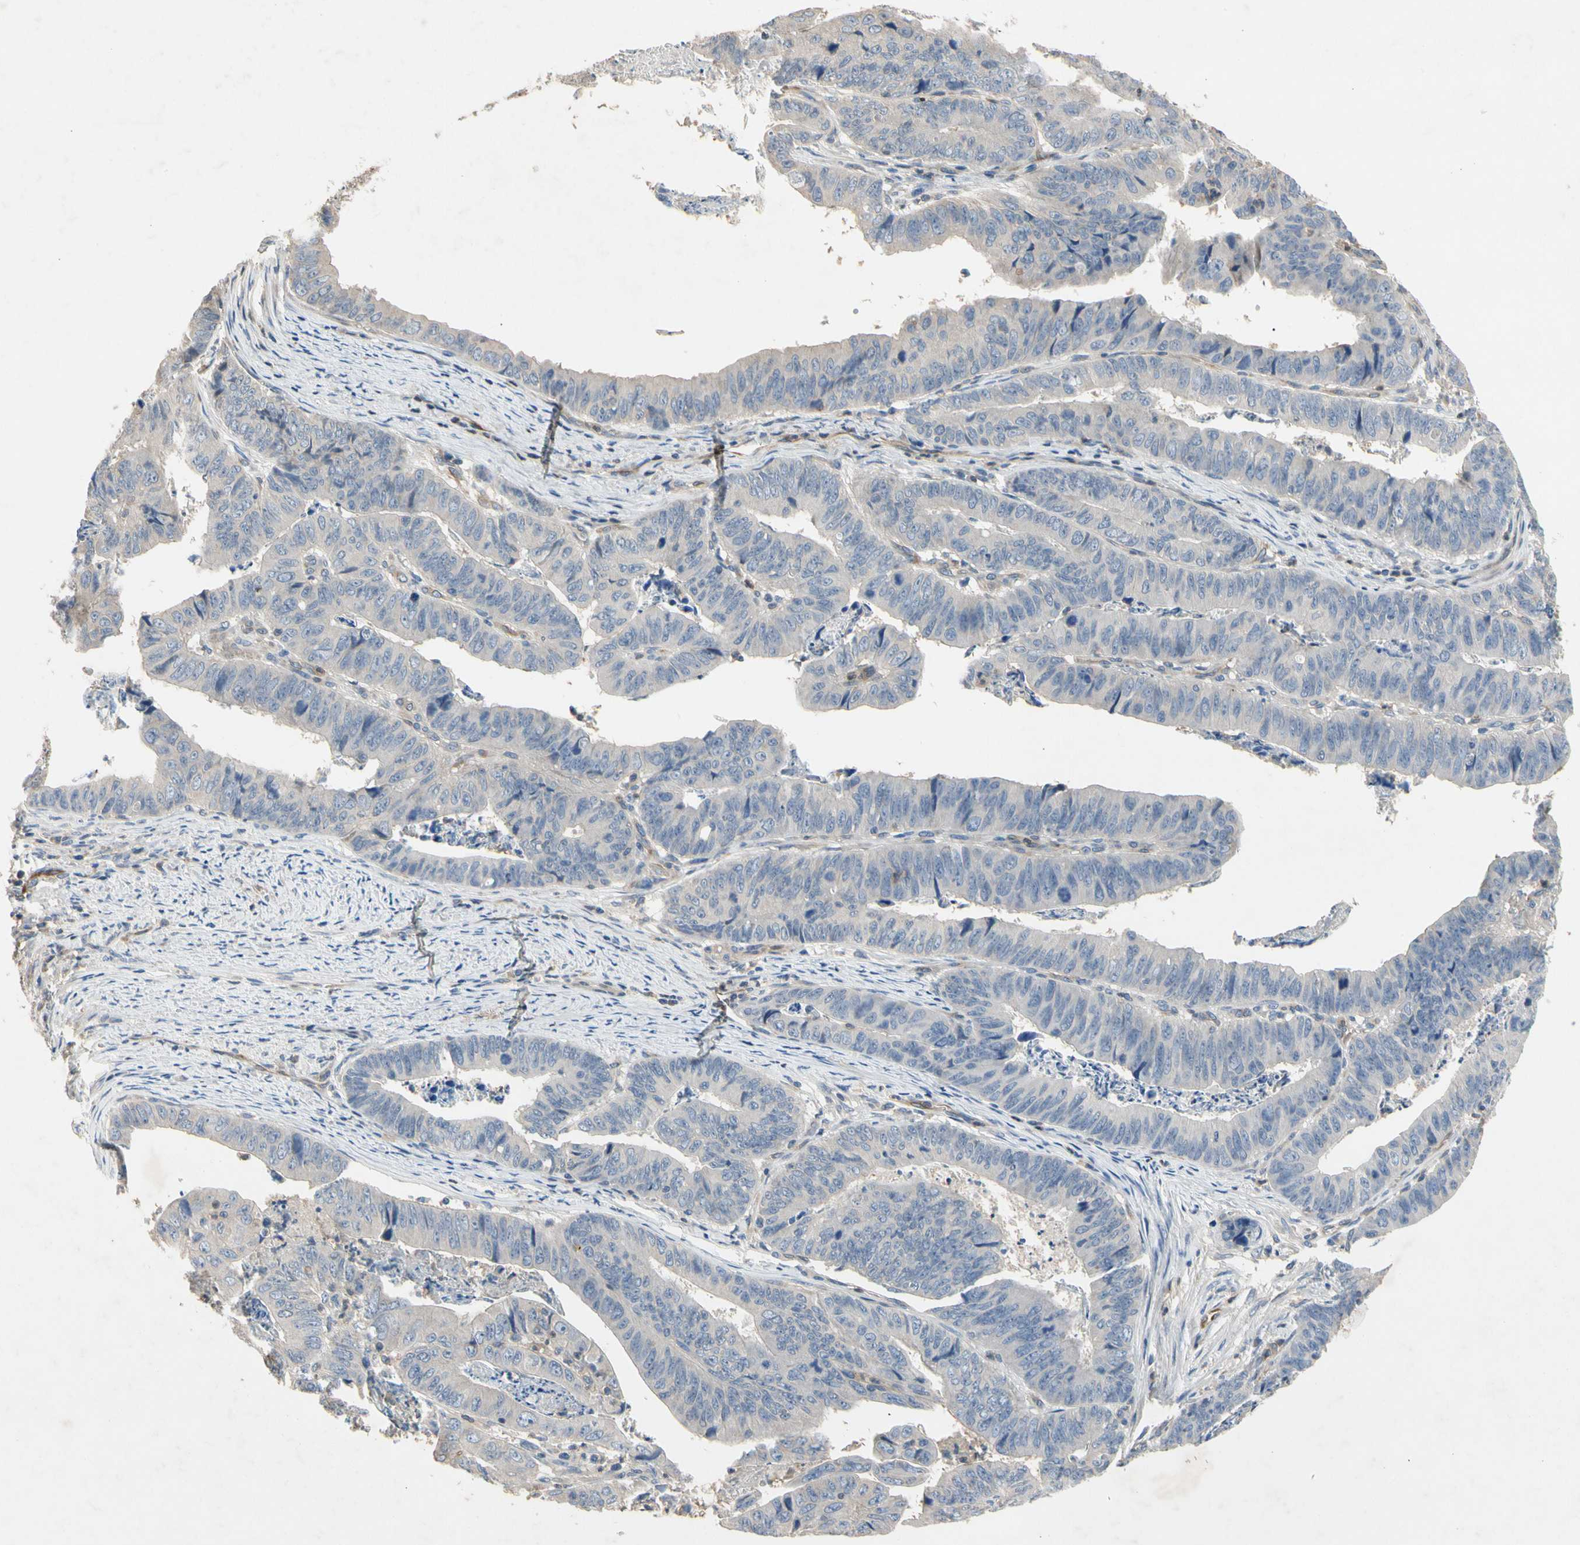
{"staining": {"intensity": "negative", "quantity": "none", "location": "none"}, "tissue": "stomach cancer", "cell_type": "Tumor cells", "image_type": "cancer", "snomed": [{"axis": "morphology", "description": "Adenocarcinoma, NOS"}, {"axis": "topography", "description": "Stomach, lower"}], "caption": "A micrograph of stomach adenocarcinoma stained for a protein reveals no brown staining in tumor cells. (Stains: DAB IHC with hematoxylin counter stain, Microscopy: brightfield microscopy at high magnification).", "gene": "CRTAC1", "patient": {"sex": "male", "age": 77}}